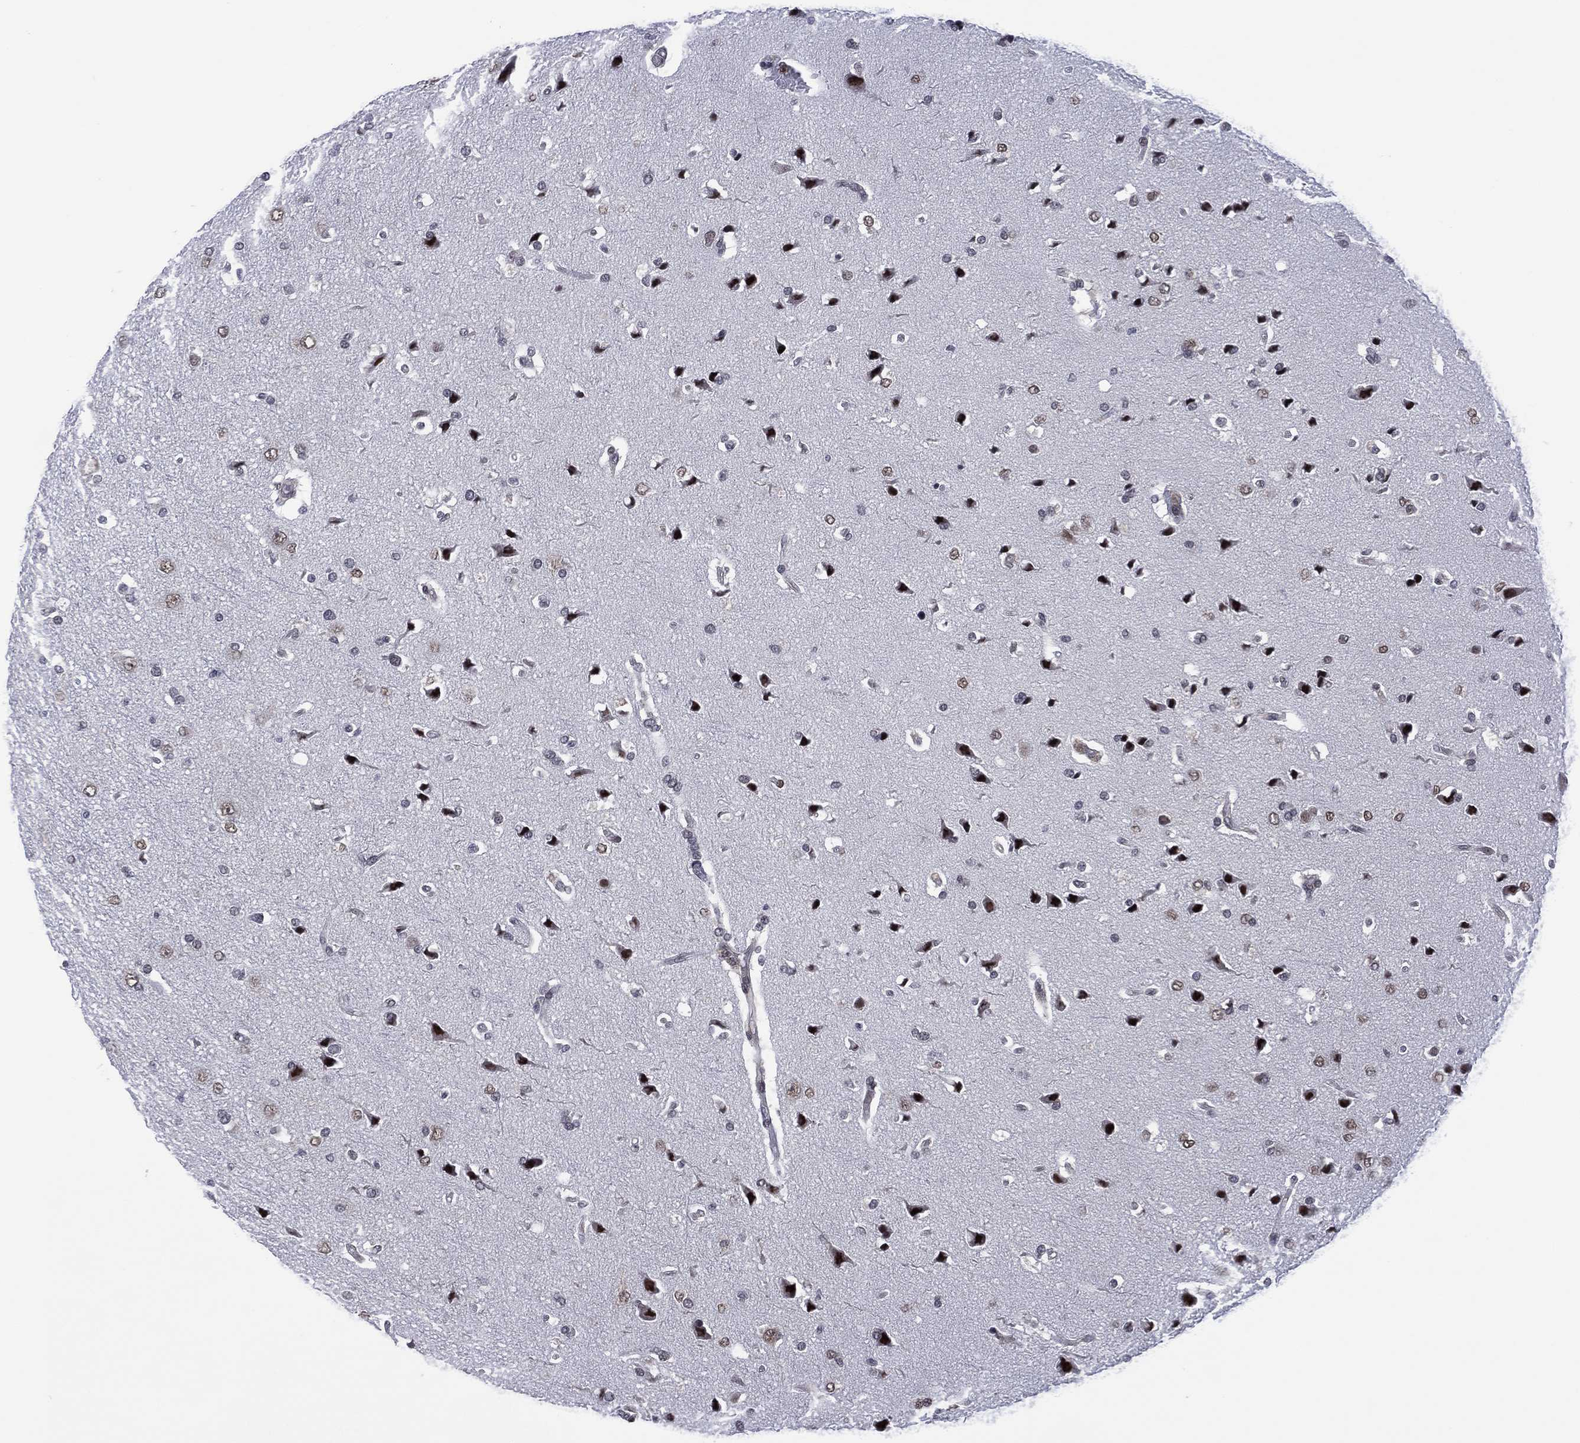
{"staining": {"intensity": "weak", "quantity": "<25%", "location": "nuclear"}, "tissue": "glioma", "cell_type": "Tumor cells", "image_type": "cancer", "snomed": [{"axis": "morphology", "description": "Glioma, malignant, High grade"}, {"axis": "topography", "description": "Brain"}], "caption": "Human glioma stained for a protein using immunohistochemistry (IHC) exhibits no positivity in tumor cells.", "gene": "DPP4", "patient": {"sex": "female", "age": 63}}